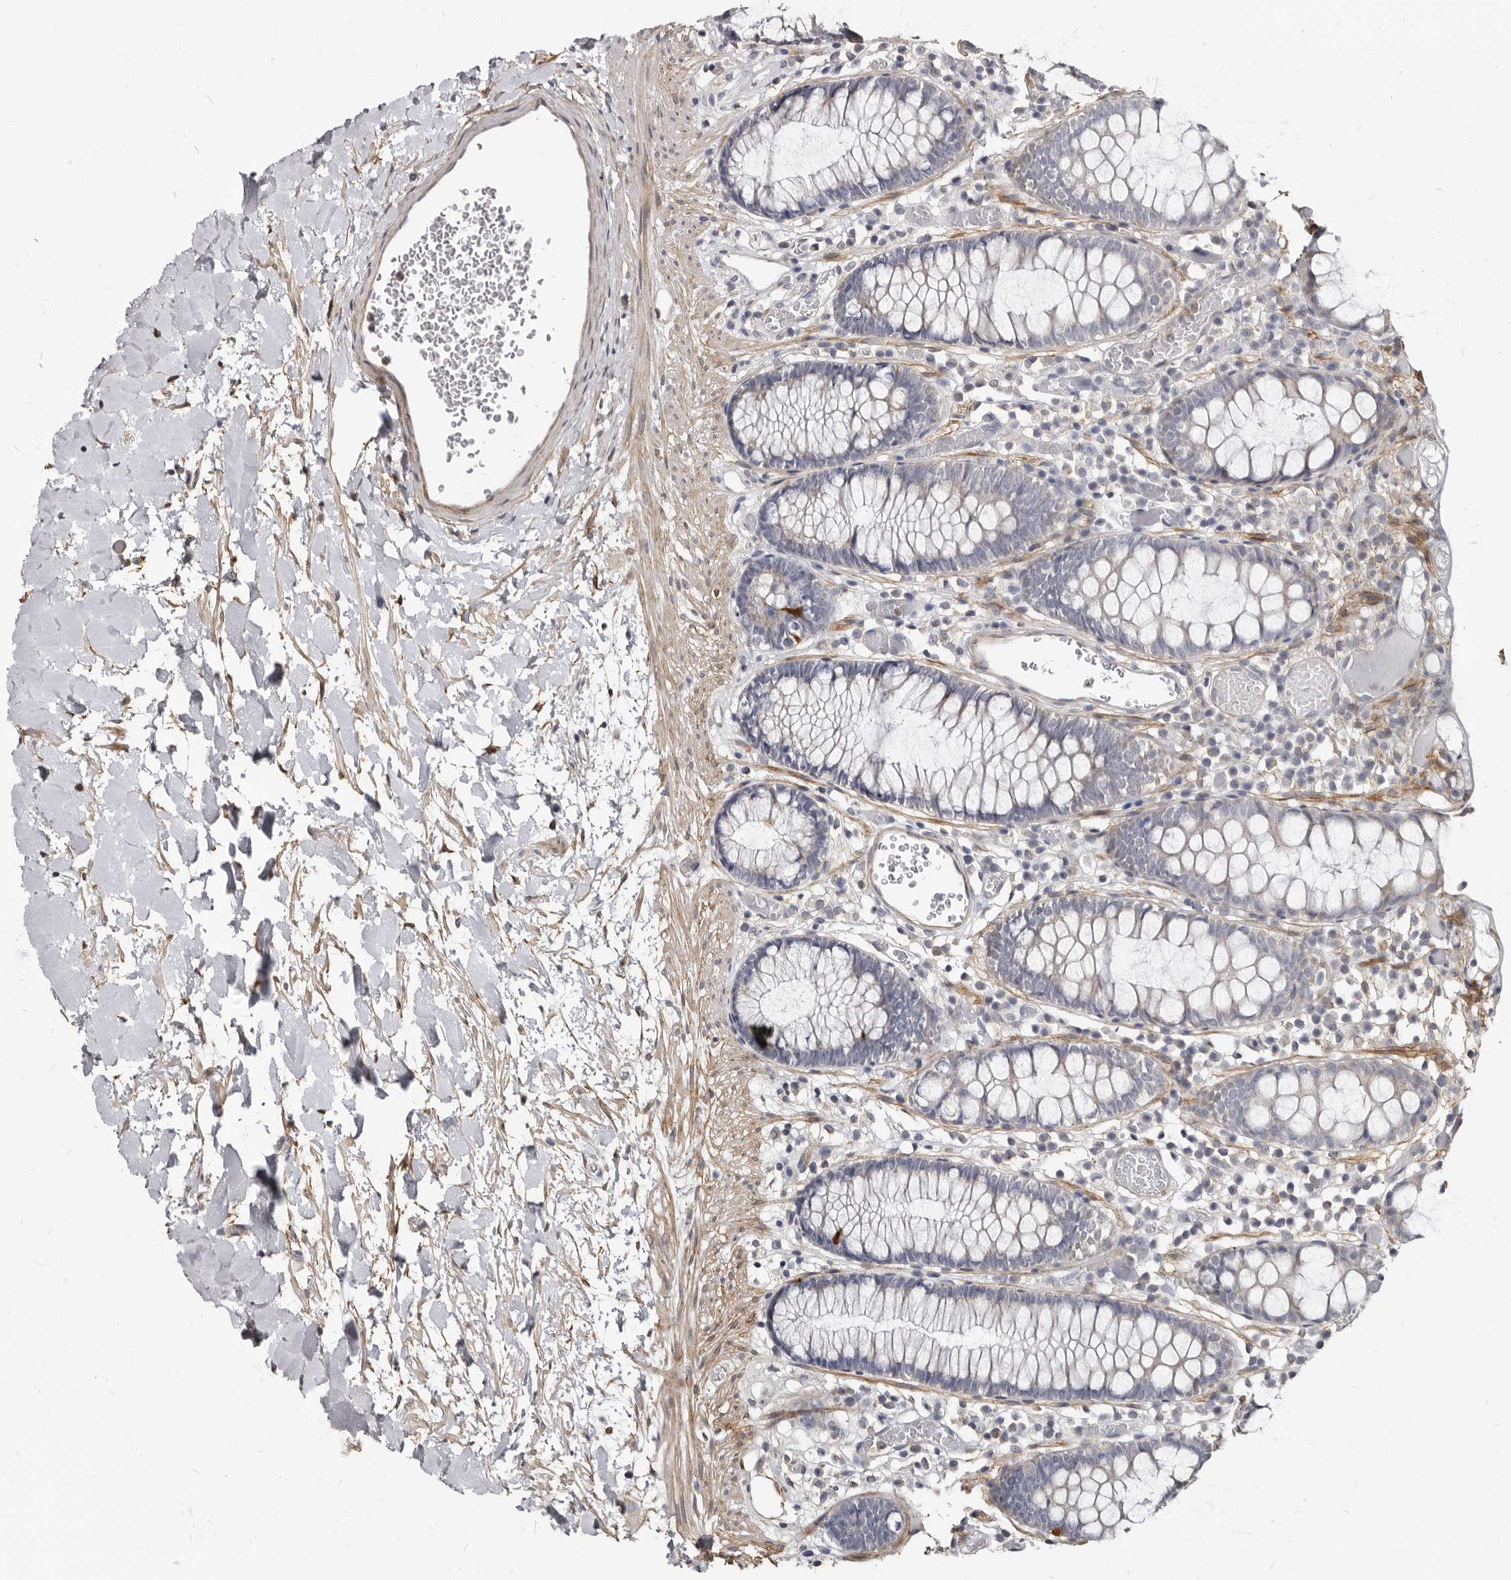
{"staining": {"intensity": "moderate", "quantity": ">75%", "location": "cytoplasmic/membranous"}, "tissue": "colon", "cell_type": "Endothelial cells", "image_type": "normal", "snomed": [{"axis": "morphology", "description": "Normal tissue, NOS"}, {"axis": "topography", "description": "Colon"}], "caption": "Immunohistochemistry (IHC) staining of benign colon, which demonstrates medium levels of moderate cytoplasmic/membranous staining in approximately >75% of endothelial cells indicating moderate cytoplasmic/membranous protein staining. The staining was performed using DAB (3,3'-diaminobenzidine) (brown) for protein detection and nuclei were counterstained in hematoxylin (blue).", "gene": "MRGPRF", "patient": {"sex": "male", "age": 14}}